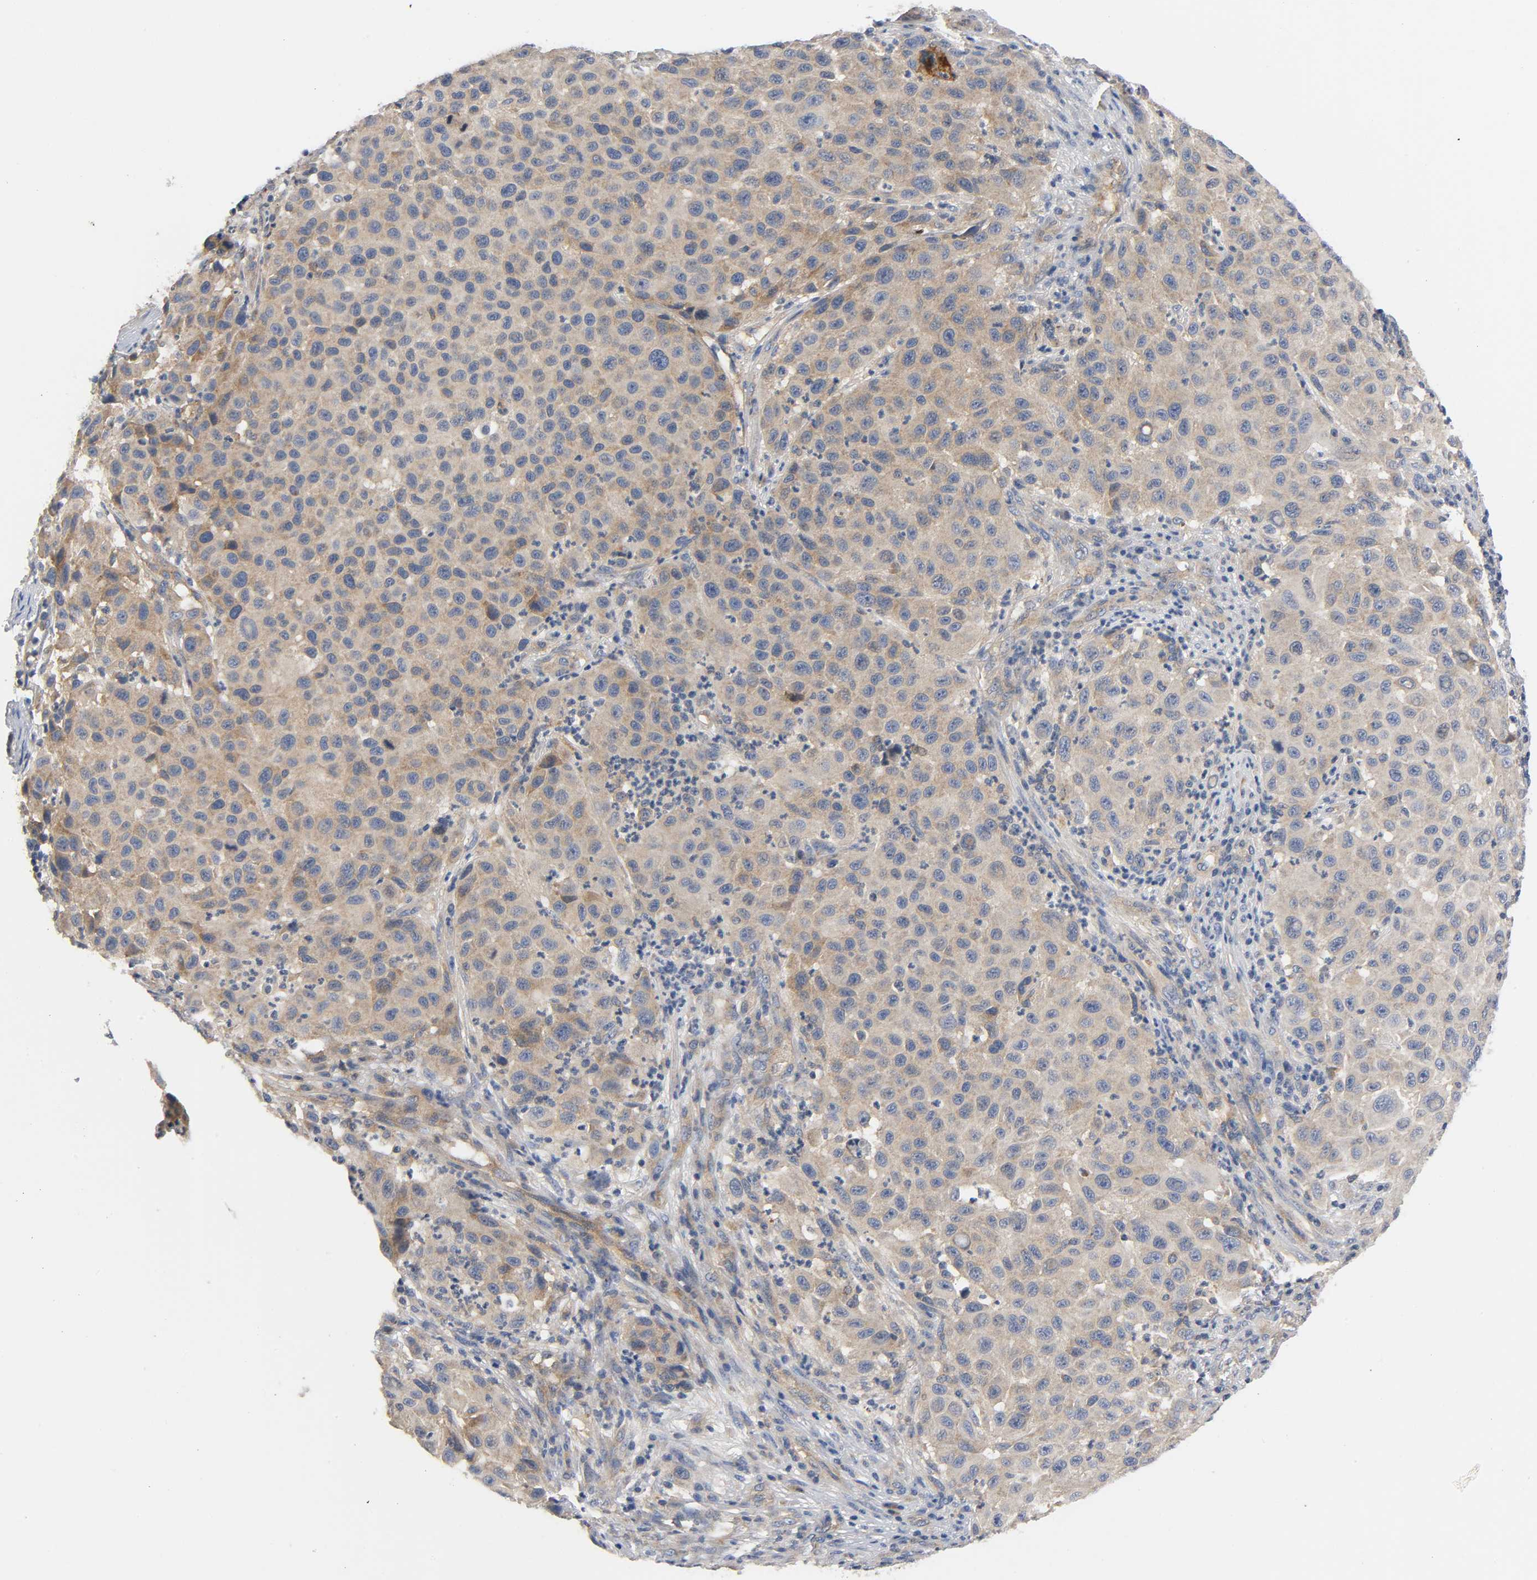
{"staining": {"intensity": "weak", "quantity": ">75%", "location": "cytoplasmic/membranous"}, "tissue": "melanoma", "cell_type": "Tumor cells", "image_type": "cancer", "snomed": [{"axis": "morphology", "description": "Malignant melanoma, Metastatic site"}, {"axis": "topography", "description": "Lymph node"}], "caption": "The image demonstrates a brown stain indicating the presence of a protein in the cytoplasmic/membranous of tumor cells in malignant melanoma (metastatic site).", "gene": "HDAC6", "patient": {"sex": "male", "age": 61}}